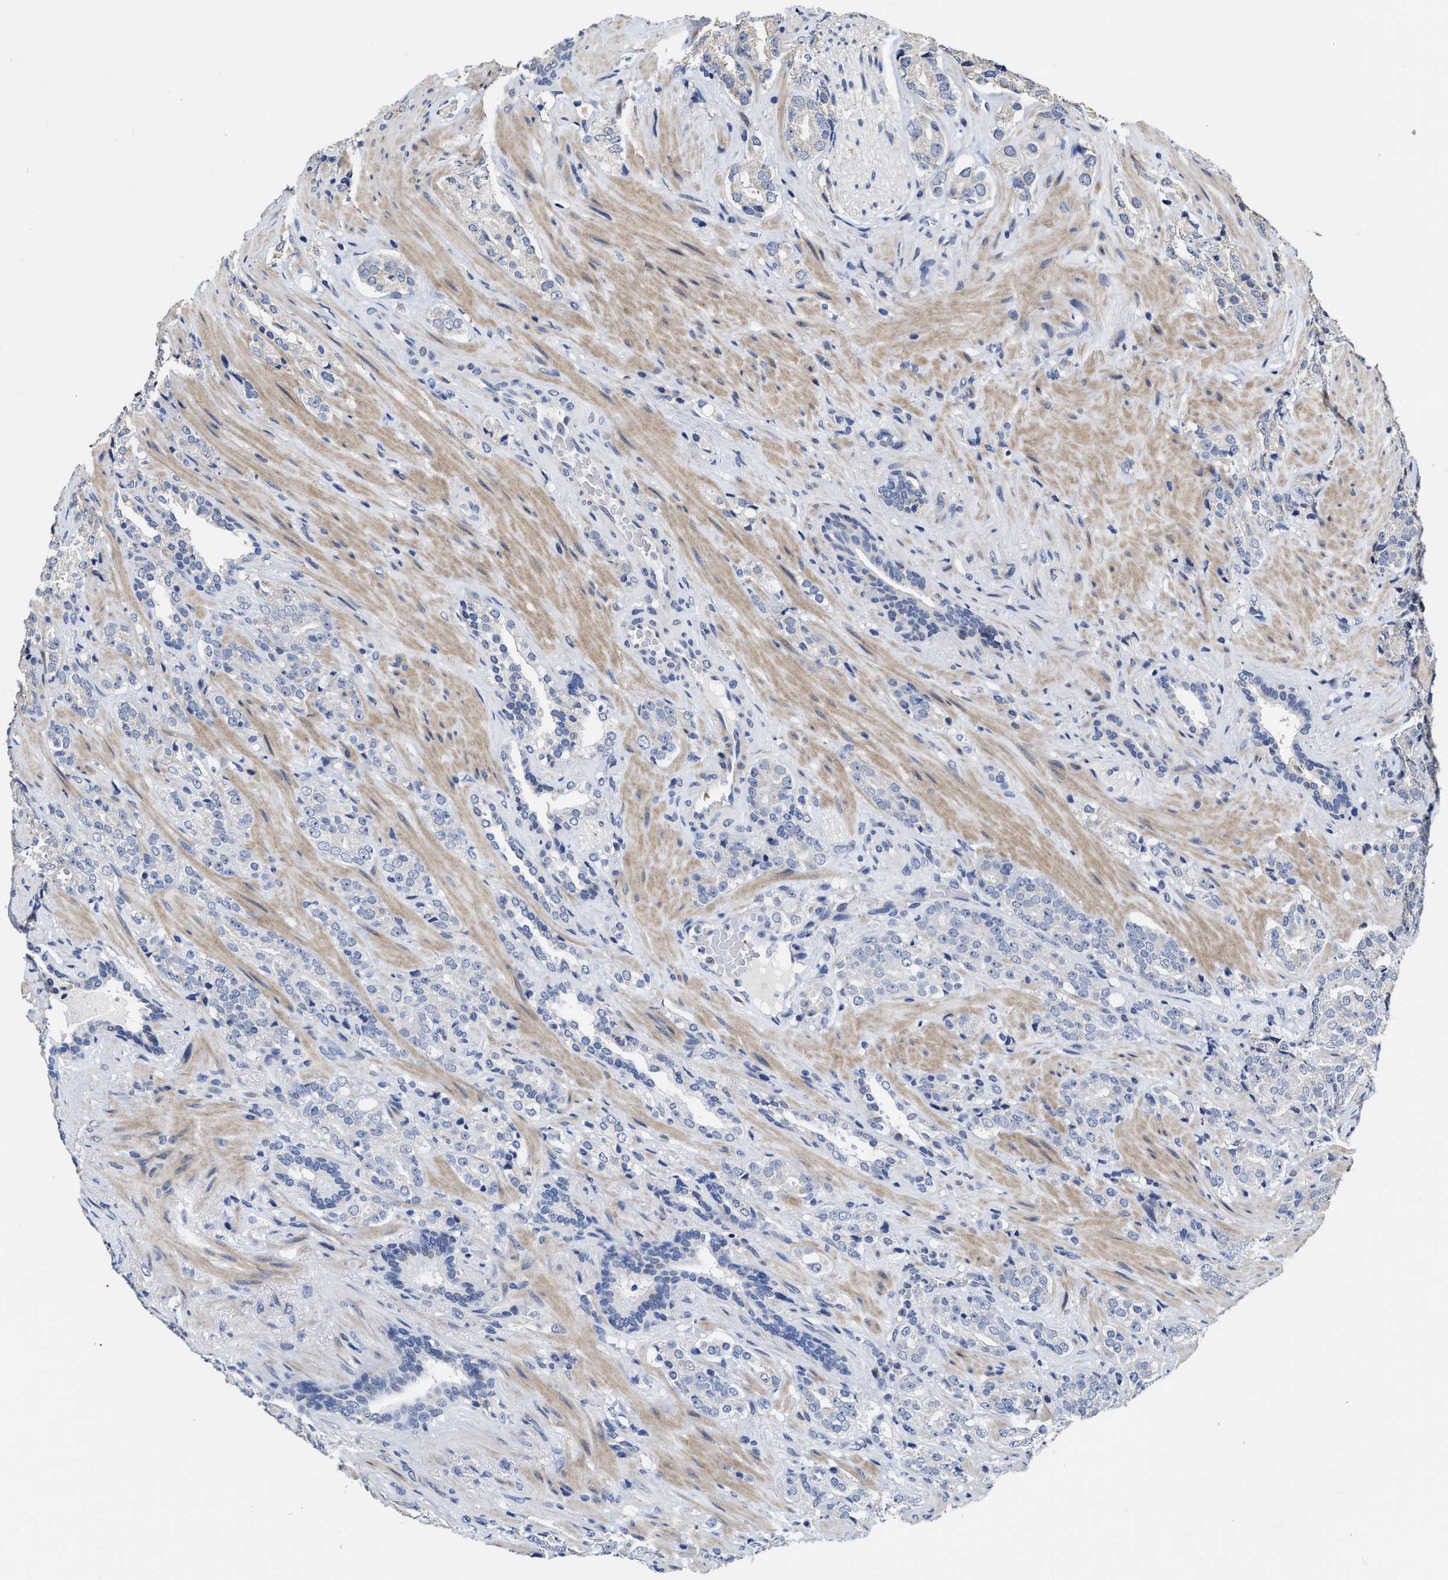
{"staining": {"intensity": "negative", "quantity": "none", "location": "none"}, "tissue": "prostate cancer", "cell_type": "Tumor cells", "image_type": "cancer", "snomed": [{"axis": "morphology", "description": "Adenocarcinoma, High grade"}, {"axis": "topography", "description": "Prostate"}], "caption": "Human high-grade adenocarcinoma (prostate) stained for a protein using immunohistochemistry (IHC) demonstrates no positivity in tumor cells.", "gene": "ZFAT", "patient": {"sex": "male", "age": 71}}